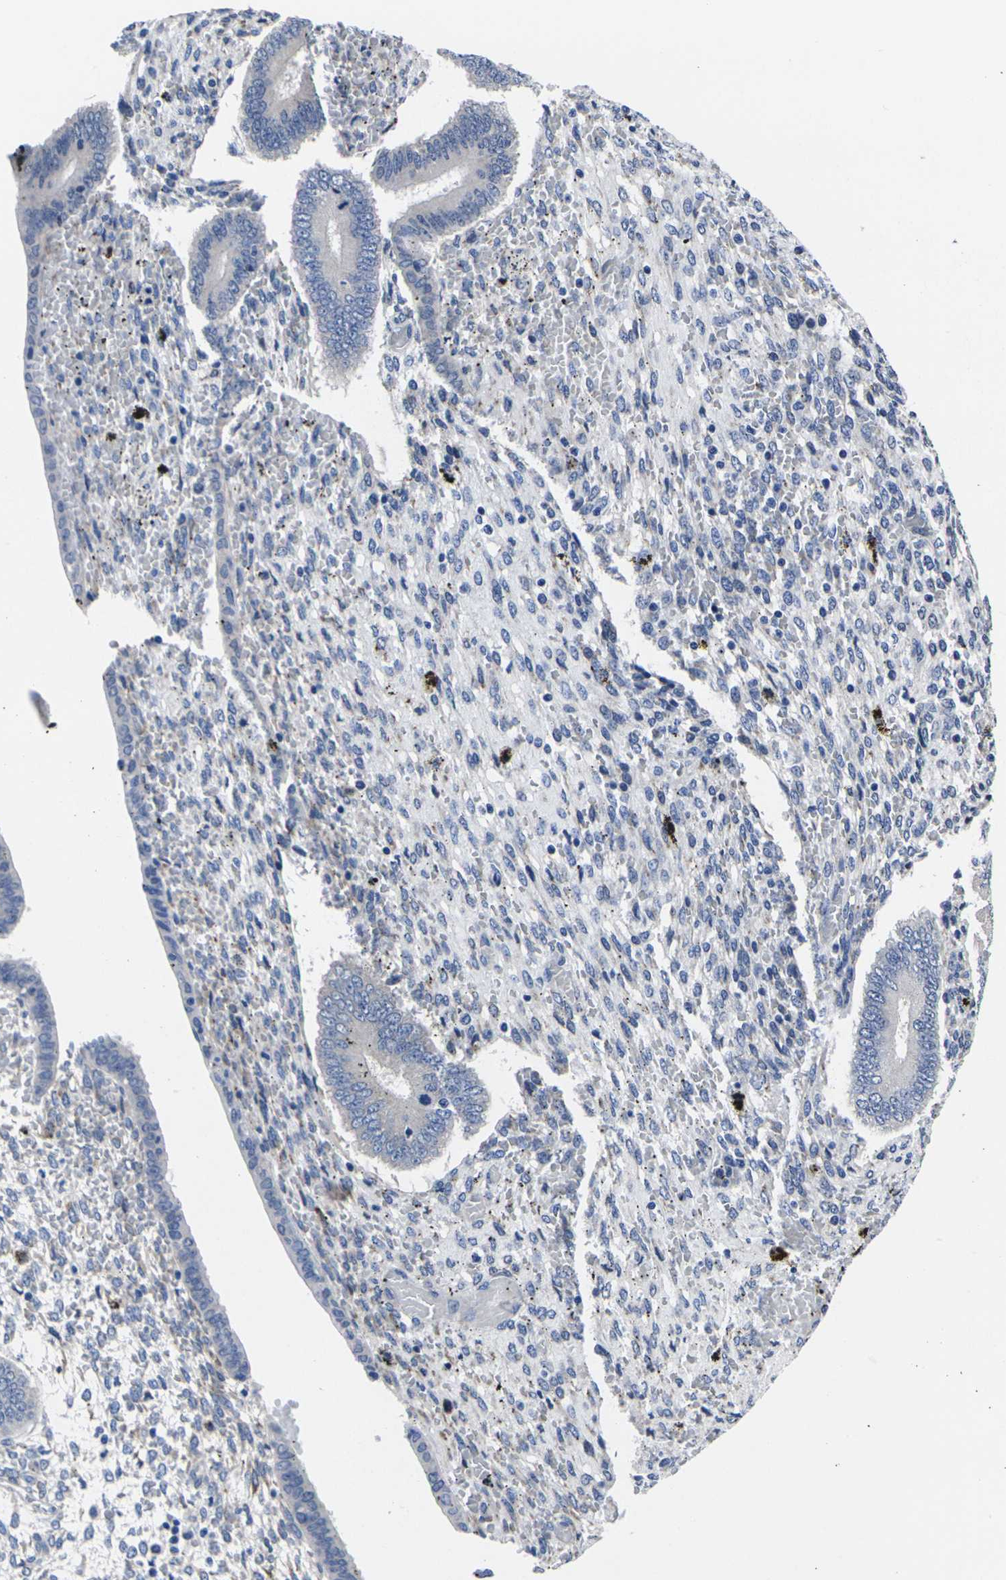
{"staining": {"intensity": "negative", "quantity": "none", "location": "none"}, "tissue": "endometrium", "cell_type": "Cells in endometrial stroma", "image_type": "normal", "snomed": [{"axis": "morphology", "description": "Normal tissue, NOS"}, {"axis": "topography", "description": "Endometrium"}], "caption": "IHC of benign human endometrium exhibits no staining in cells in endometrial stroma.", "gene": "CYP2C8", "patient": {"sex": "female", "age": 42}}